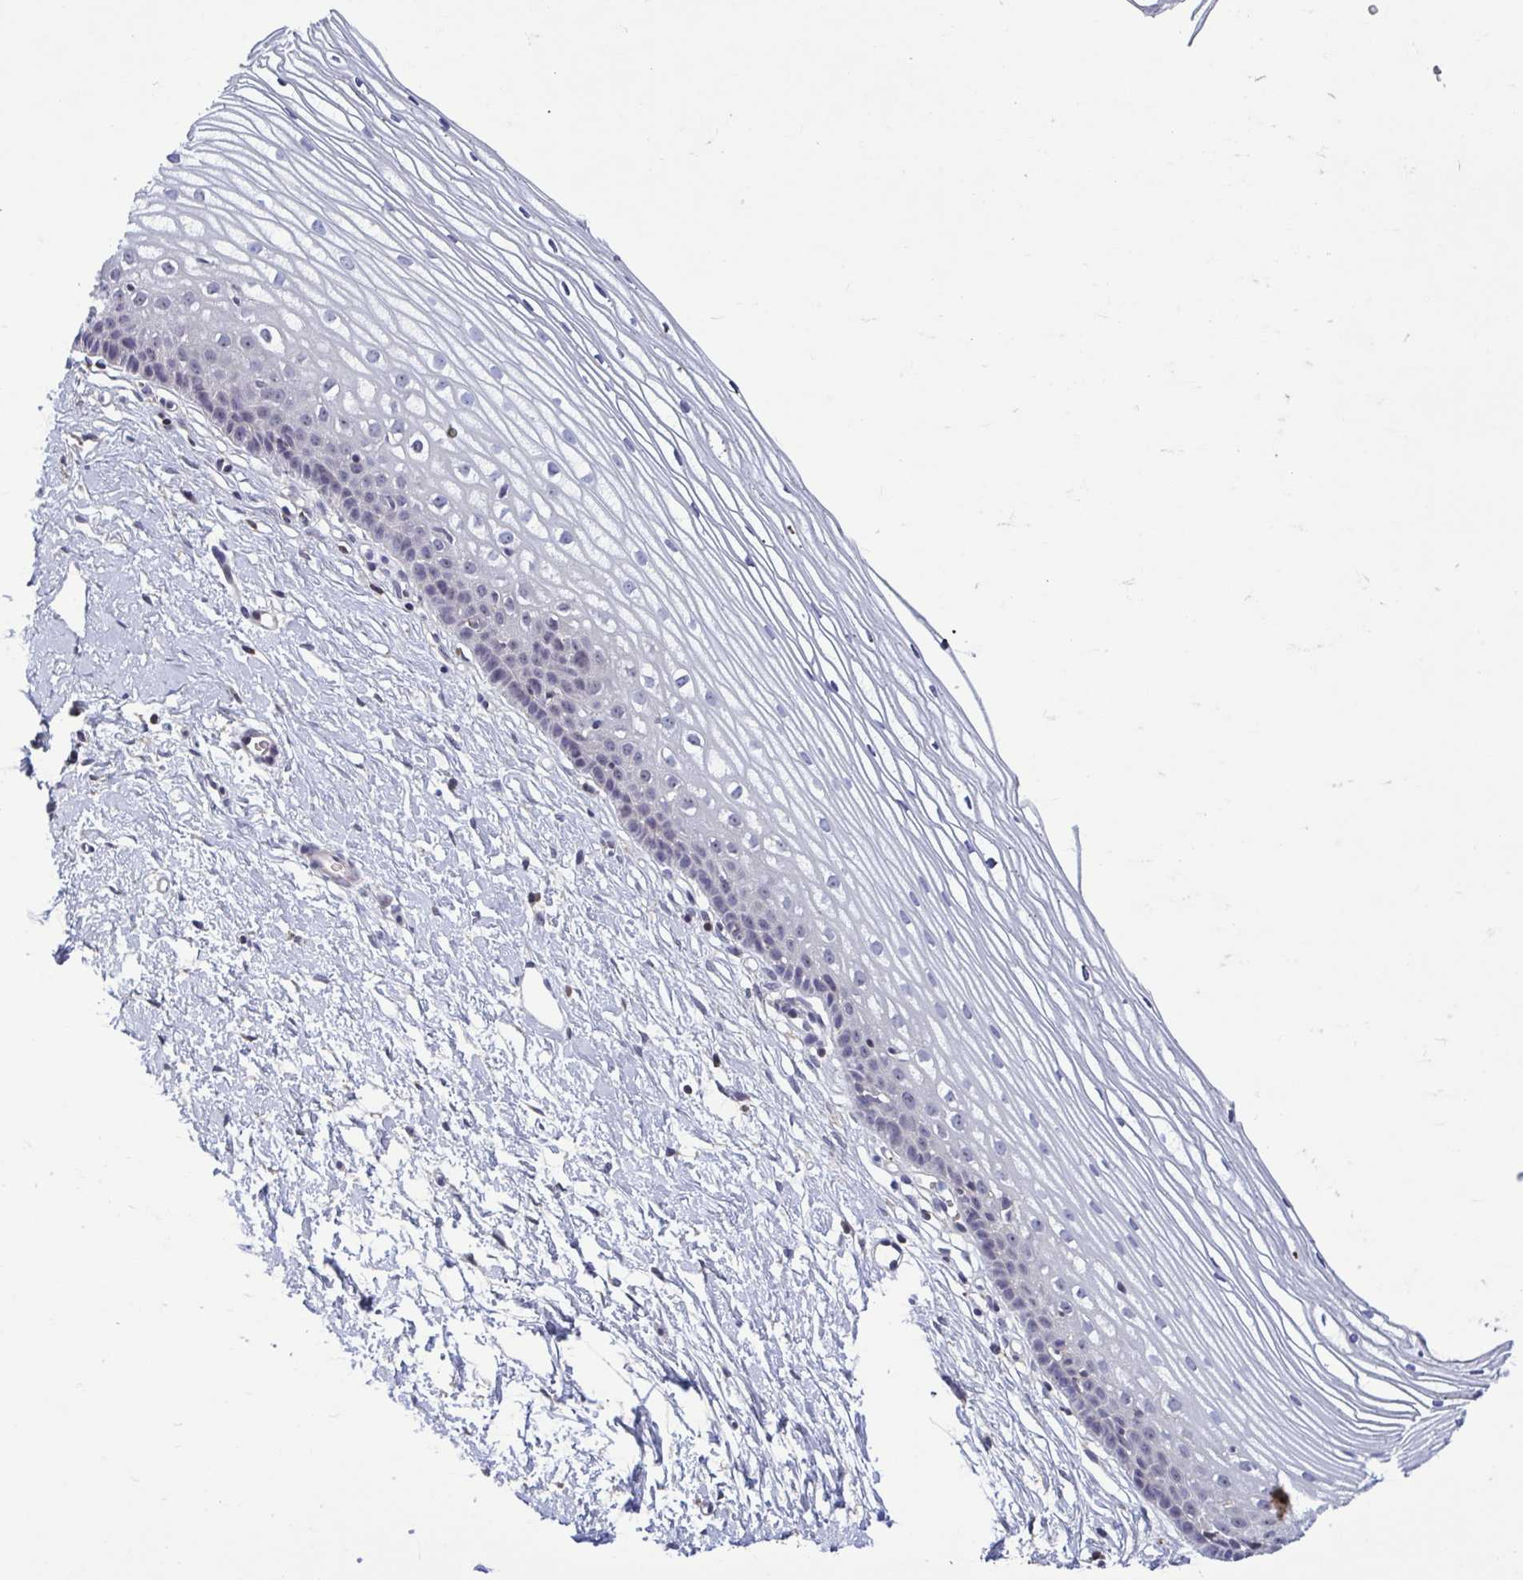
{"staining": {"intensity": "negative", "quantity": "none", "location": "none"}, "tissue": "cervix", "cell_type": "Glandular cells", "image_type": "normal", "snomed": [{"axis": "morphology", "description": "Normal tissue, NOS"}, {"axis": "topography", "description": "Cervix"}], "caption": "Immunohistochemistry (IHC) of unremarkable human cervix displays no positivity in glandular cells.", "gene": "LRRC38", "patient": {"sex": "female", "age": 40}}